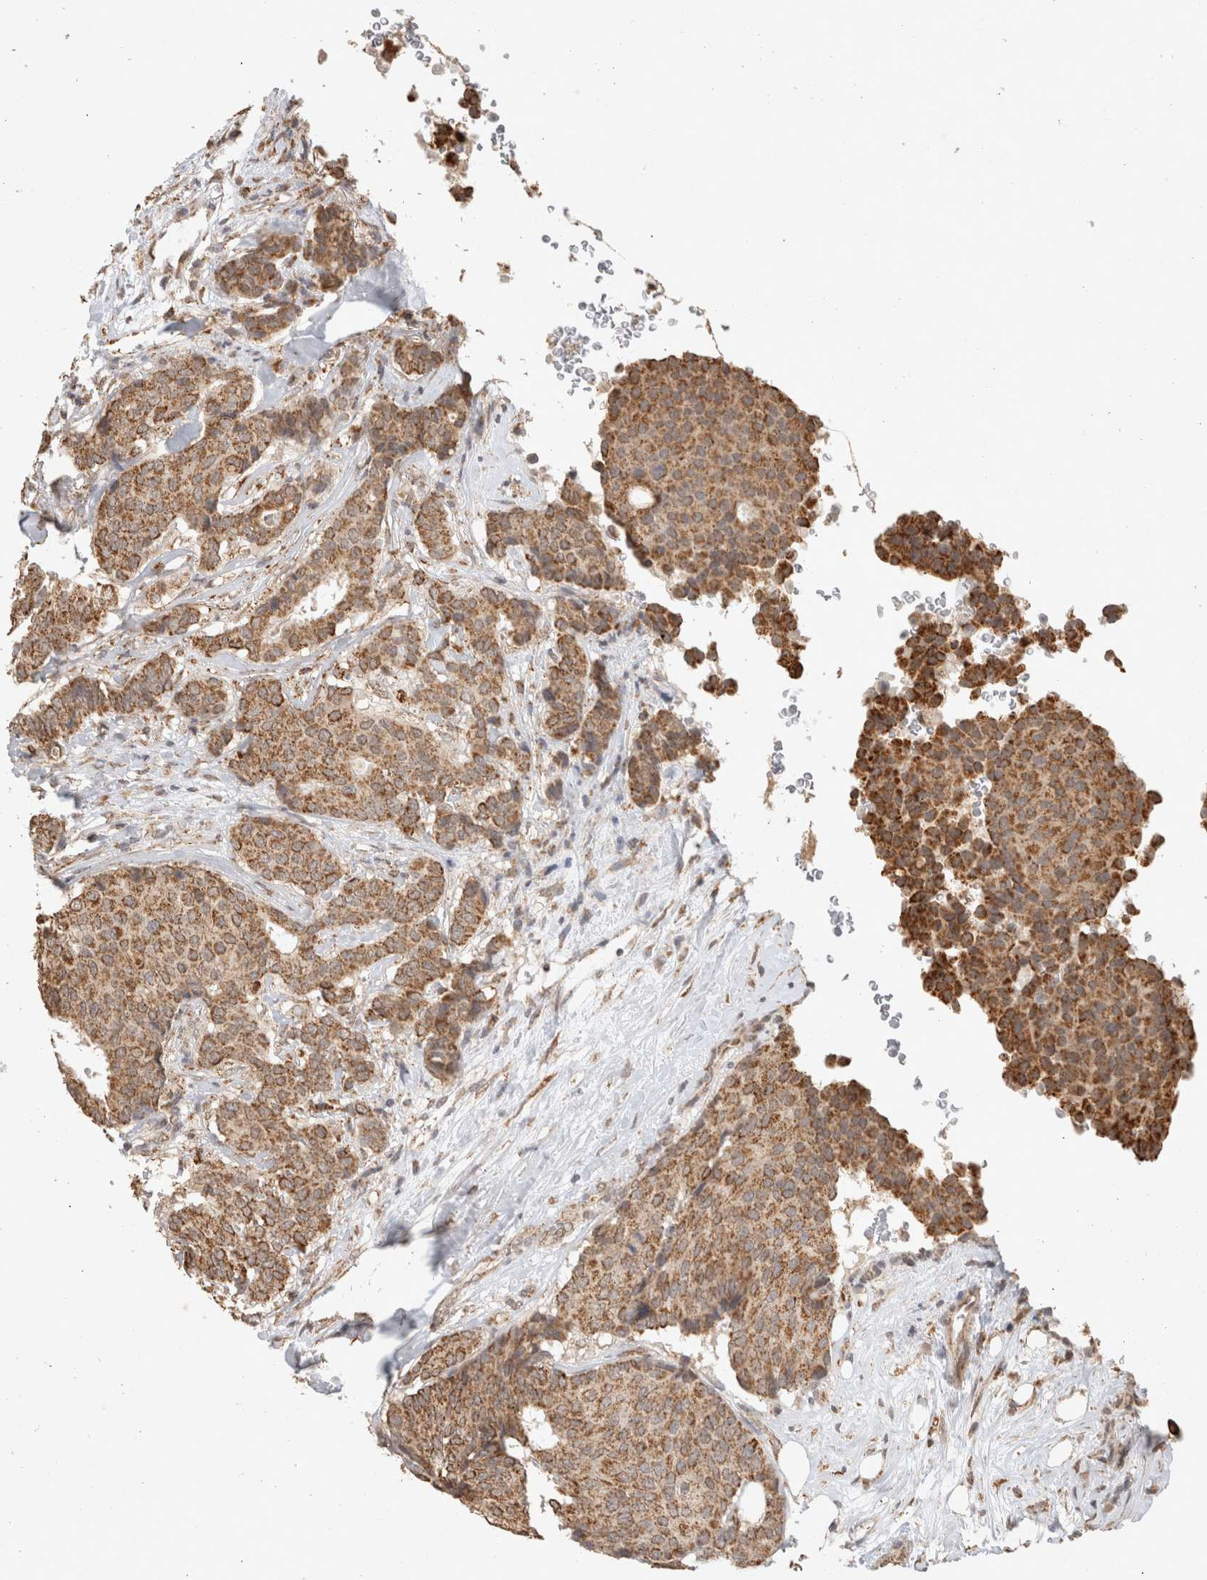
{"staining": {"intensity": "moderate", "quantity": ">75%", "location": "cytoplasmic/membranous"}, "tissue": "breast cancer", "cell_type": "Tumor cells", "image_type": "cancer", "snomed": [{"axis": "morphology", "description": "Duct carcinoma"}, {"axis": "topography", "description": "Breast"}], "caption": "High-power microscopy captured an immunohistochemistry micrograph of breast infiltrating ductal carcinoma, revealing moderate cytoplasmic/membranous expression in about >75% of tumor cells.", "gene": "BNIP3L", "patient": {"sex": "female", "age": 75}}